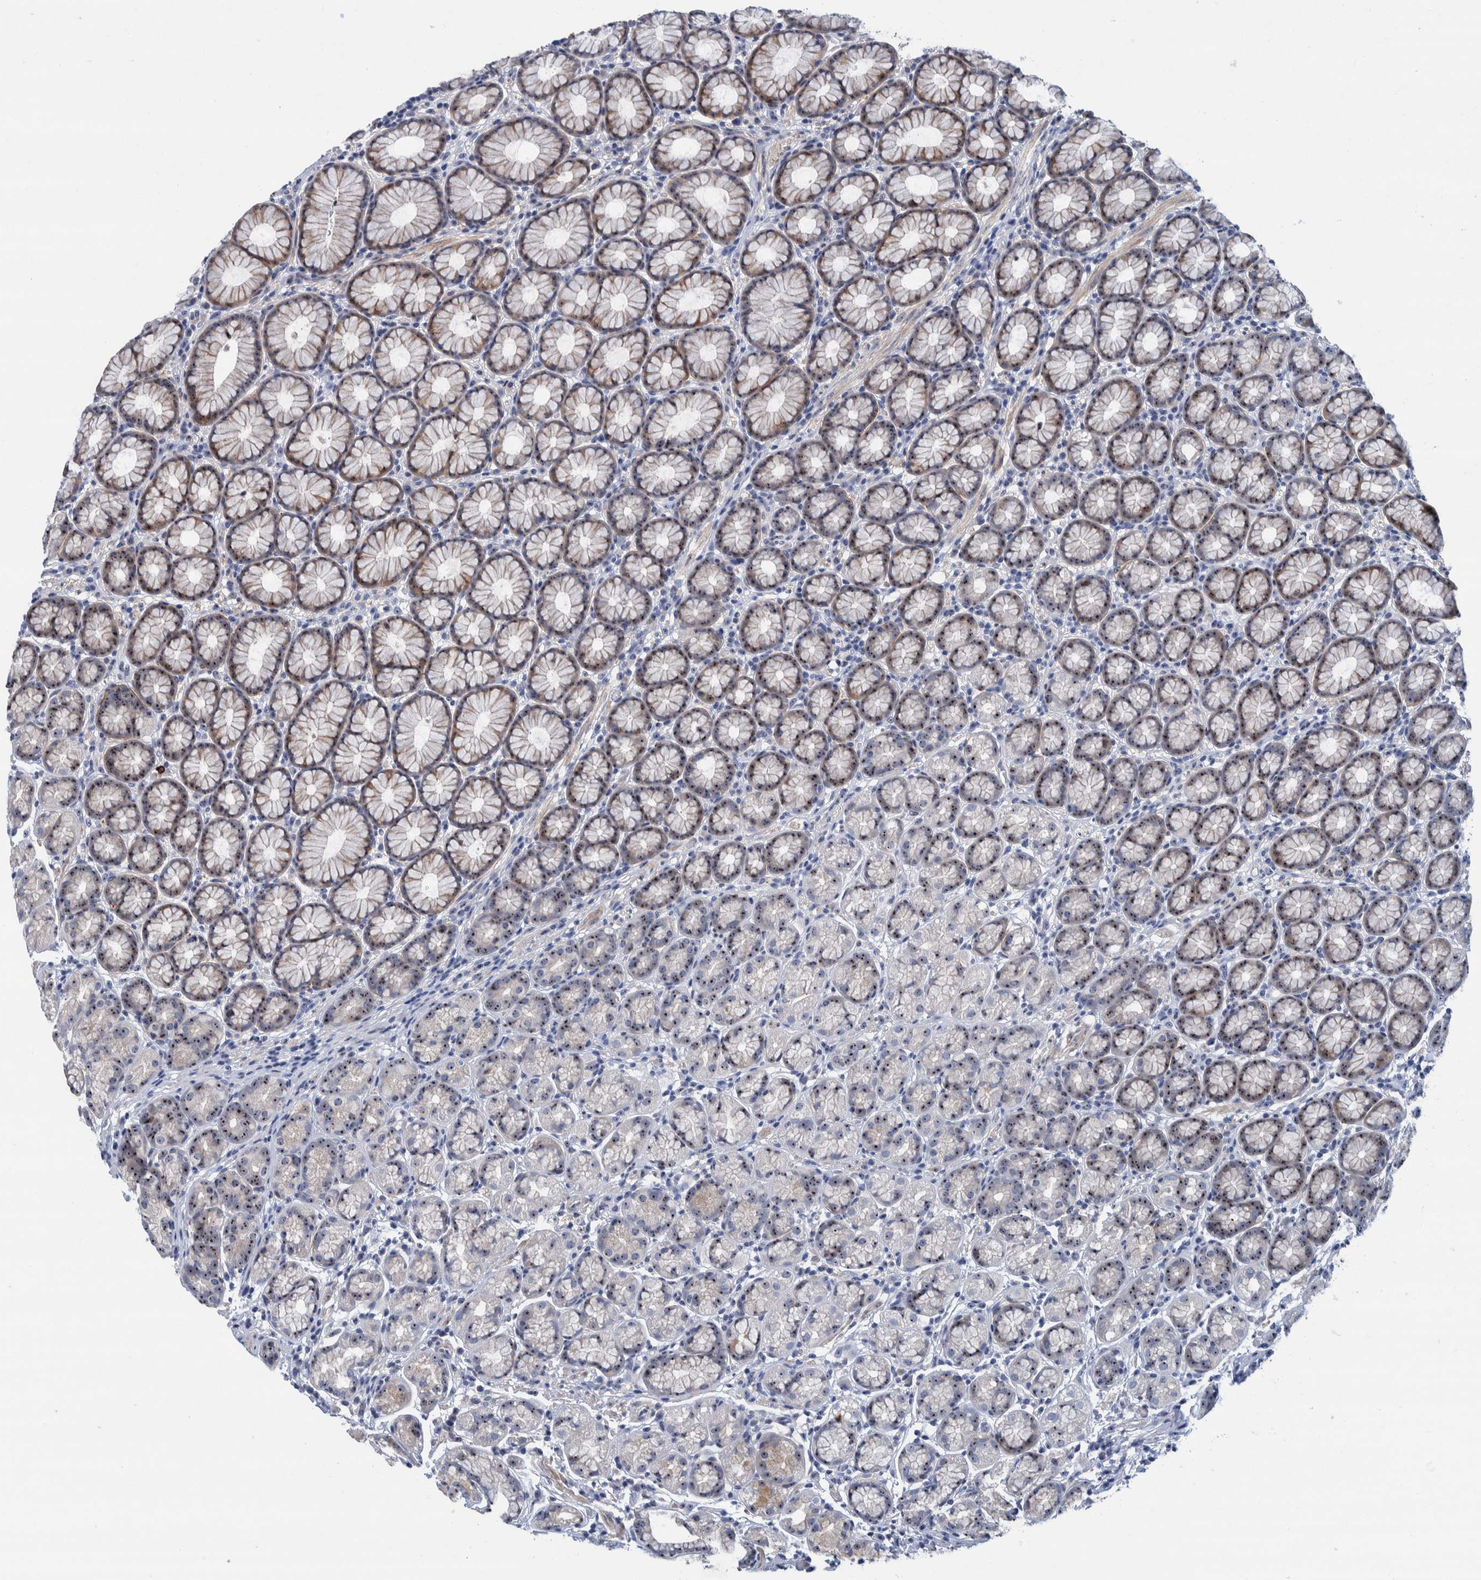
{"staining": {"intensity": "strong", "quantity": ">75%", "location": "nuclear"}, "tissue": "stomach", "cell_type": "Glandular cells", "image_type": "normal", "snomed": [{"axis": "morphology", "description": "Normal tissue, NOS"}, {"axis": "topography", "description": "Stomach"}], "caption": "An immunohistochemistry (IHC) micrograph of unremarkable tissue is shown. Protein staining in brown shows strong nuclear positivity in stomach within glandular cells.", "gene": "NOL11", "patient": {"sex": "male", "age": 42}}